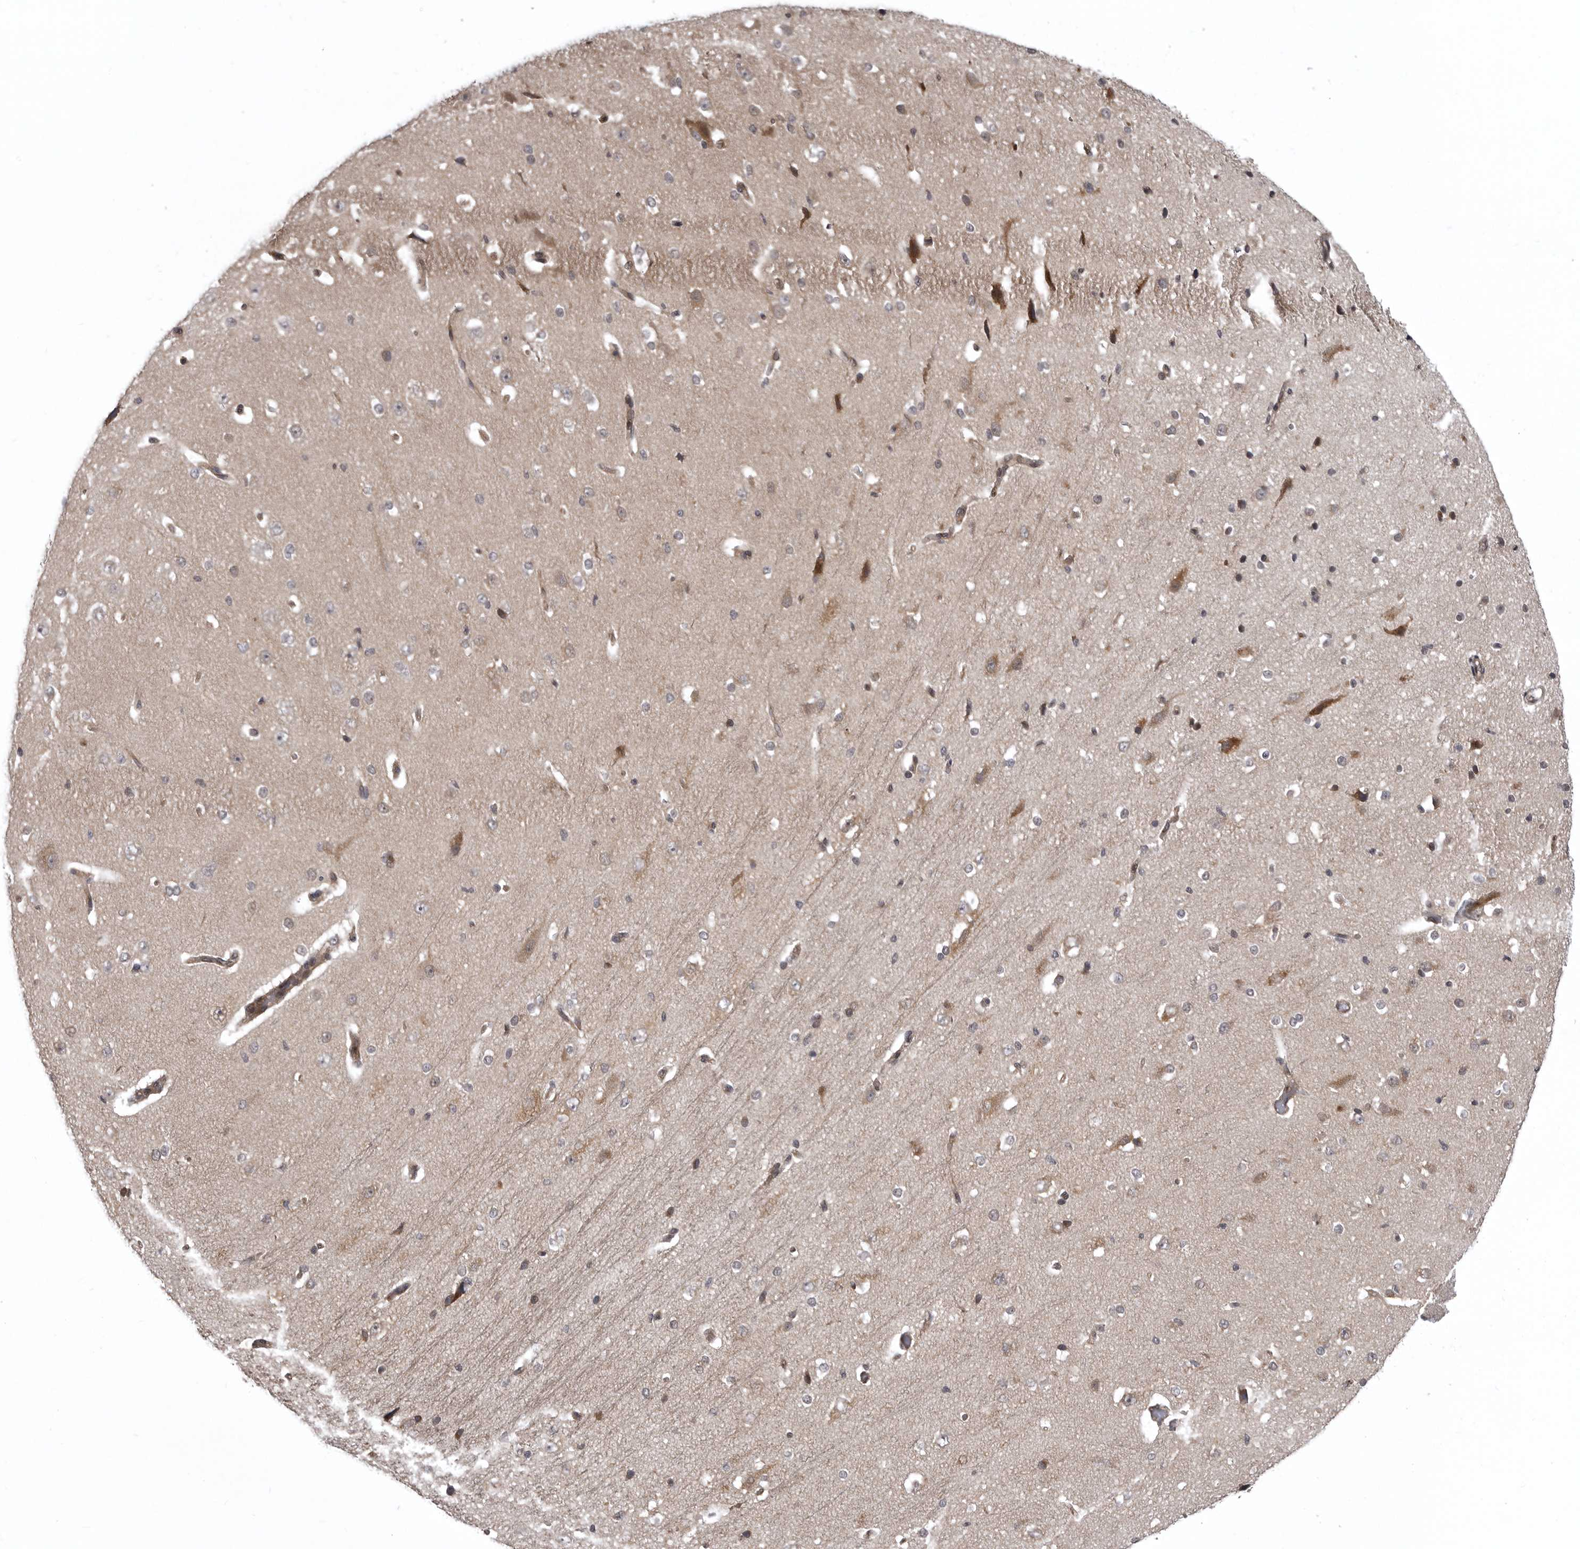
{"staining": {"intensity": "moderate", "quantity": ">75%", "location": "cytoplasmic/membranous,nuclear"}, "tissue": "cerebral cortex", "cell_type": "Endothelial cells", "image_type": "normal", "snomed": [{"axis": "morphology", "description": "Normal tissue, NOS"}, {"axis": "morphology", "description": "Developmental malformation"}, {"axis": "topography", "description": "Cerebral cortex"}], "caption": "Cerebral cortex stained with immunohistochemistry shows moderate cytoplasmic/membranous,nuclear positivity in approximately >75% of endothelial cells. (brown staining indicates protein expression, while blue staining denotes nuclei).", "gene": "SNX16", "patient": {"sex": "female", "age": 30}}